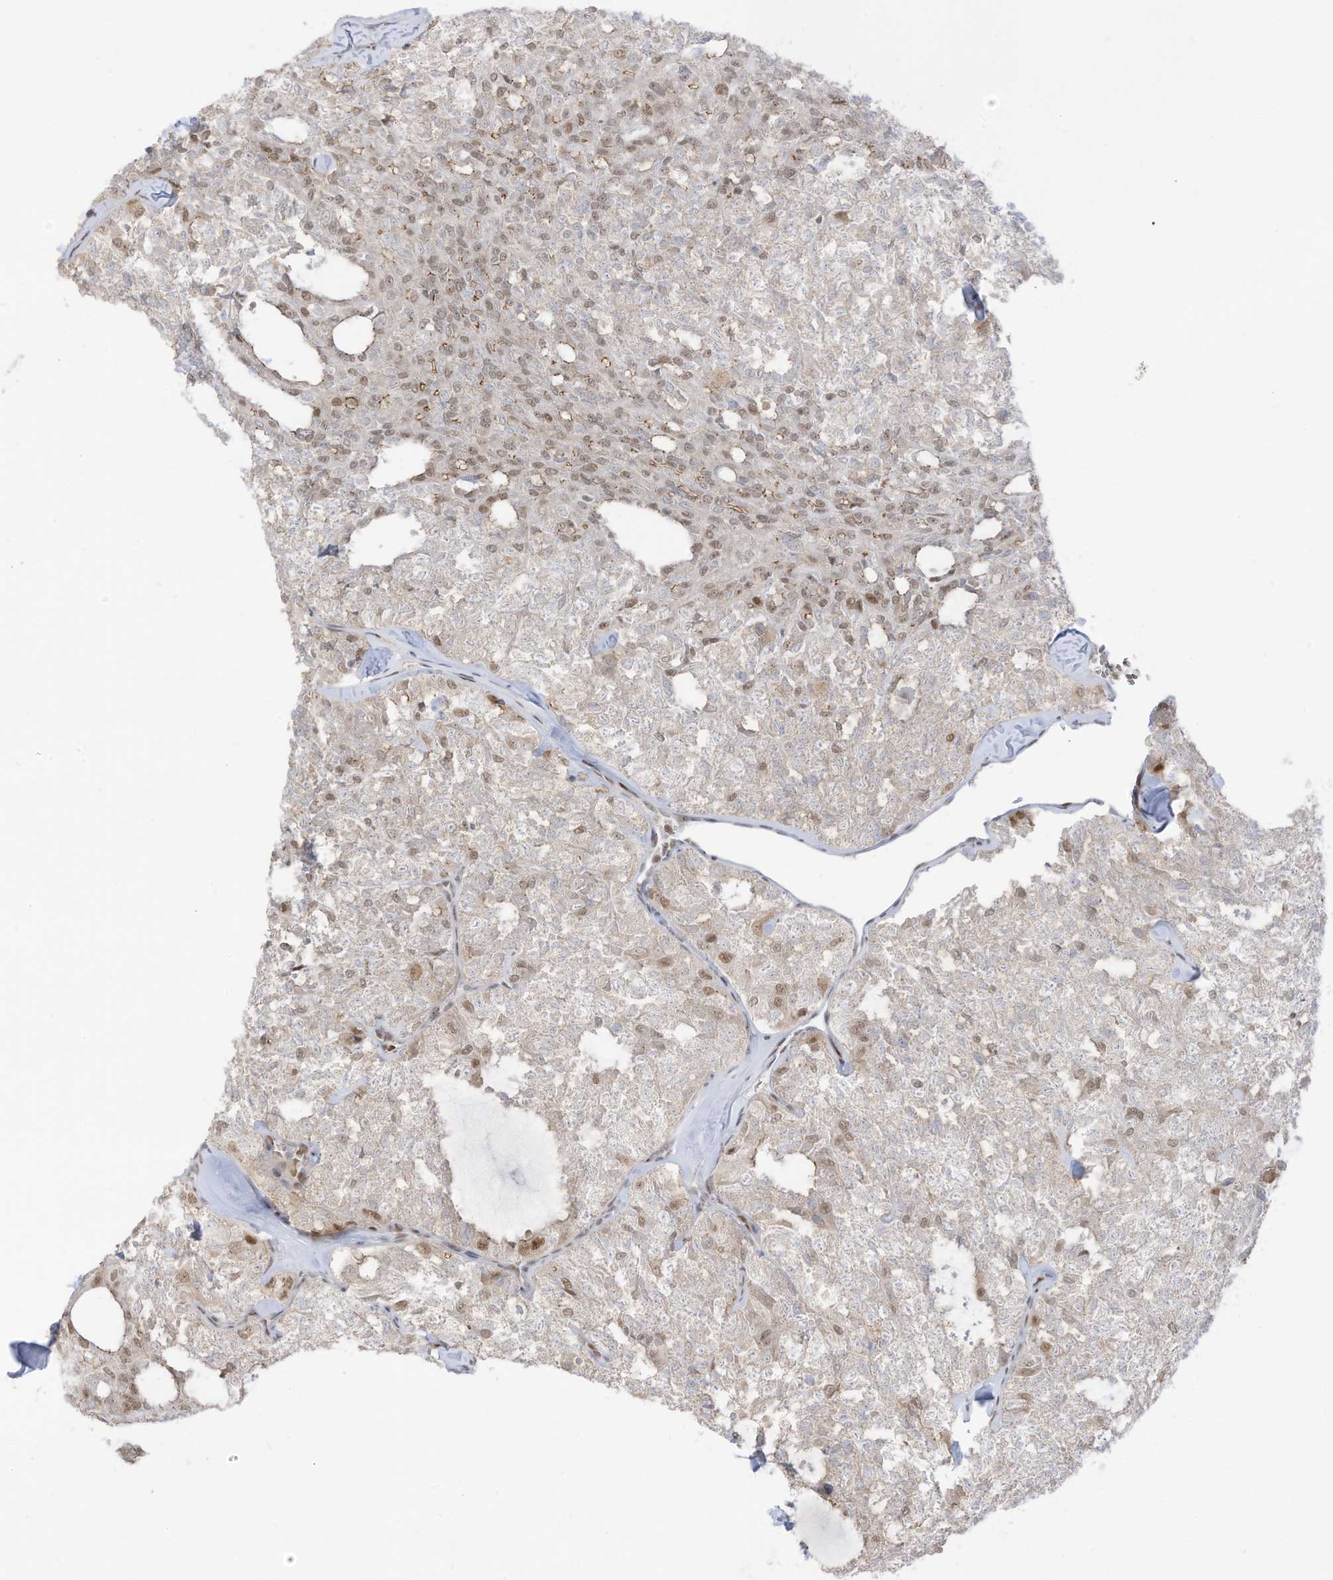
{"staining": {"intensity": "moderate", "quantity": "25%-75%", "location": "nuclear"}, "tissue": "thyroid cancer", "cell_type": "Tumor cells", "image_type": "cancer", "snomed": [{"axis": "morphology", "description": "Follicular adenoma carcinoma, NOS"}, {"axis": "topography", "description": "Thyroid gland"}], "caption": "IHC staining of thyroid cancer, which exhibits medium levels of moderate nuclear staining in about 25%-75% of tumor cells indicating moderate nuclear protein staining. The staining was performed using DAB (brown) for protein detection and nuclei were counterstained in hematoxylin (blue).", "gene": "ZCWPW2", "patient": {"sex": "male", "age": 75}}